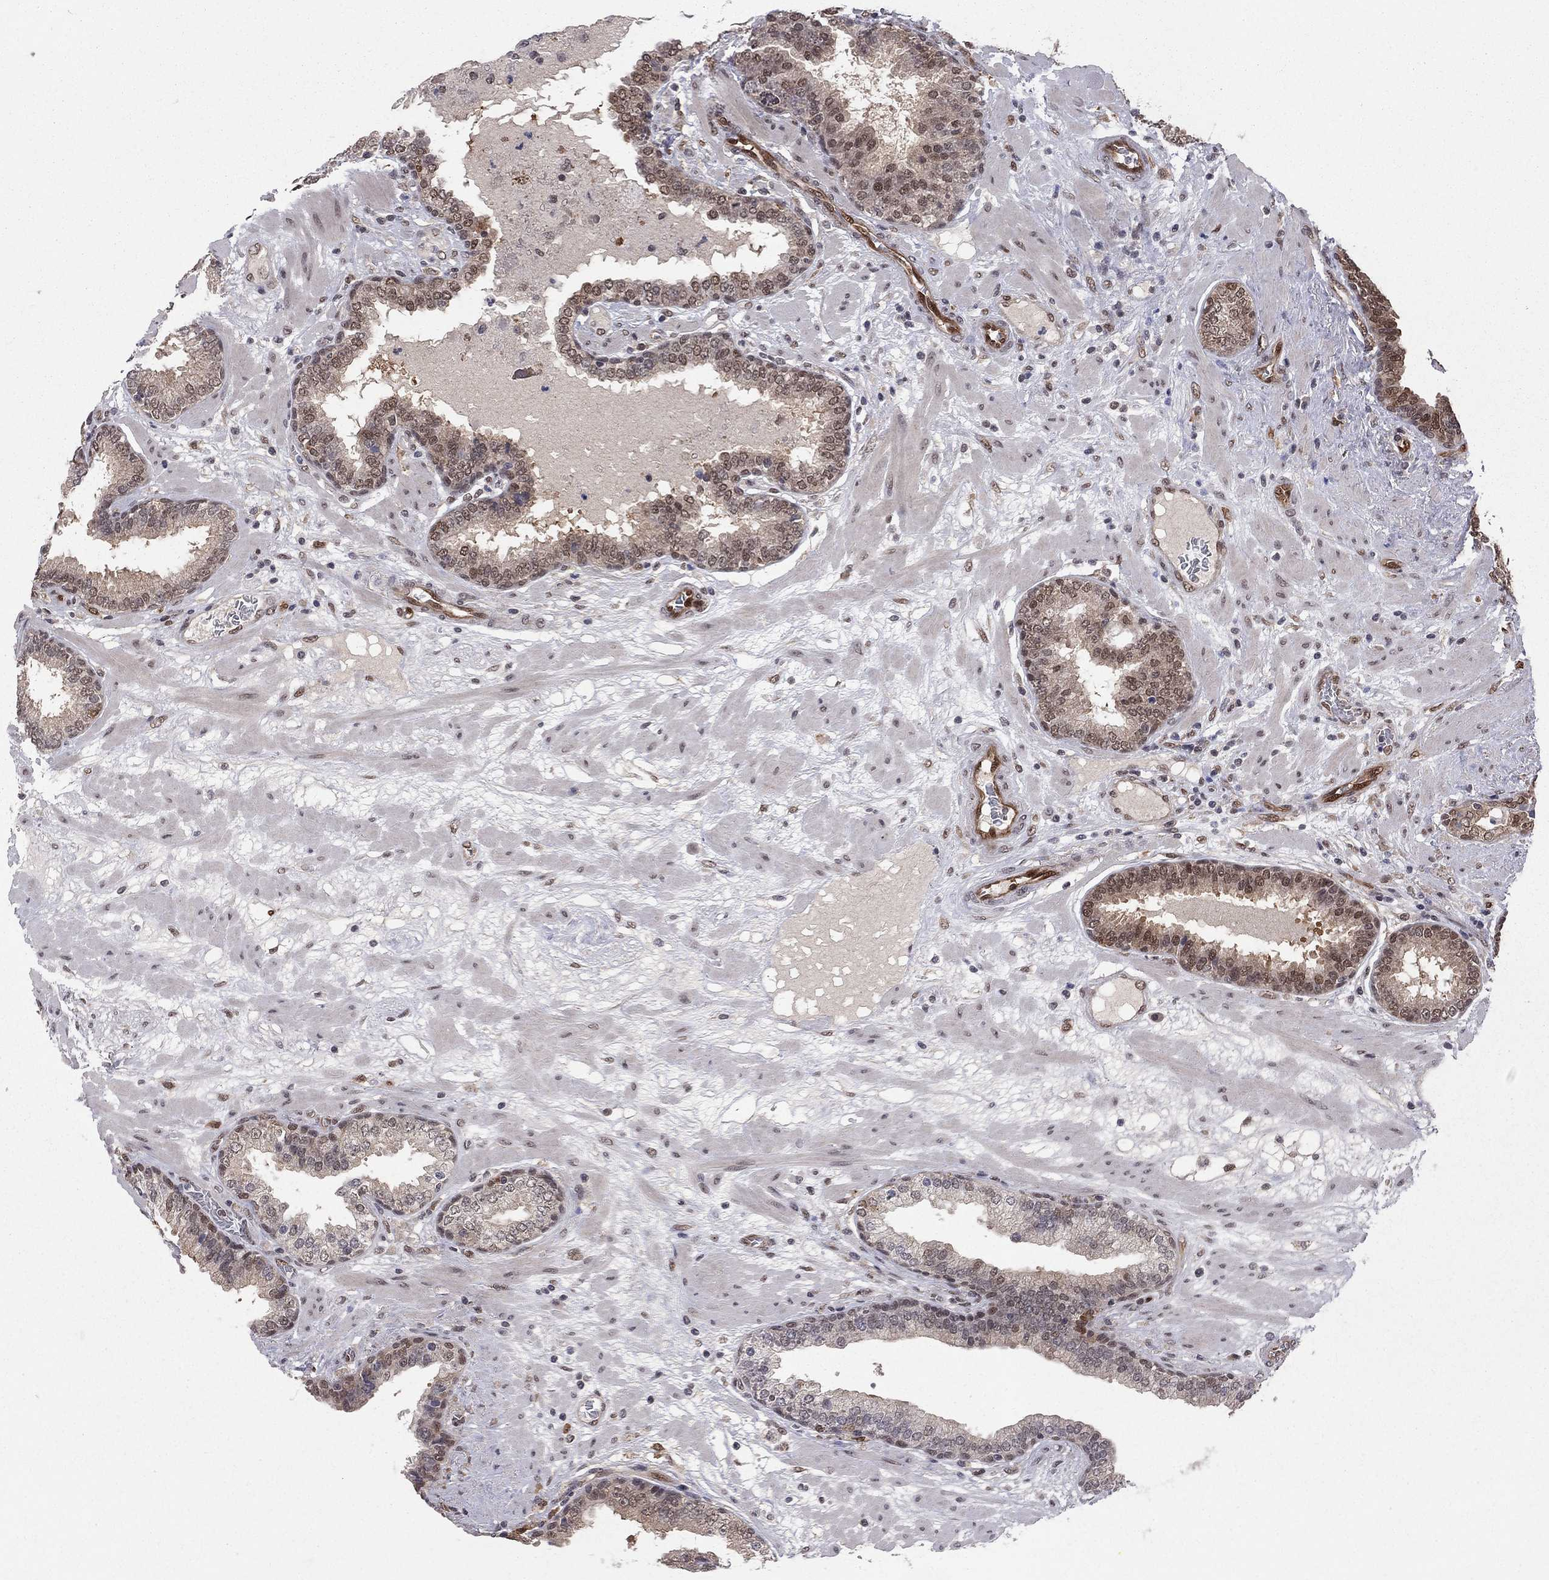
{"staining": {"intensity": "strong", "quantity": "<25%", "location": "nuclear"}, "tissue": "prostate cancer", "cell_type": "Tumor cells", "image_type": "cancer", "snomed": [{"axis": "morphology", "description": "Adenocarcinoma, Low grade"}, {"axis": "topography", "description": "Prostate"}], "caption": "There is medium levels of strong nuclear positivity in tumor cells of adenocarcinoma (low-grade) (prostate), as demonstrated by immunohistochemical staining (brown color).", "gene": "SAP30L", "patient": {"sex": "male", "age": 60}}